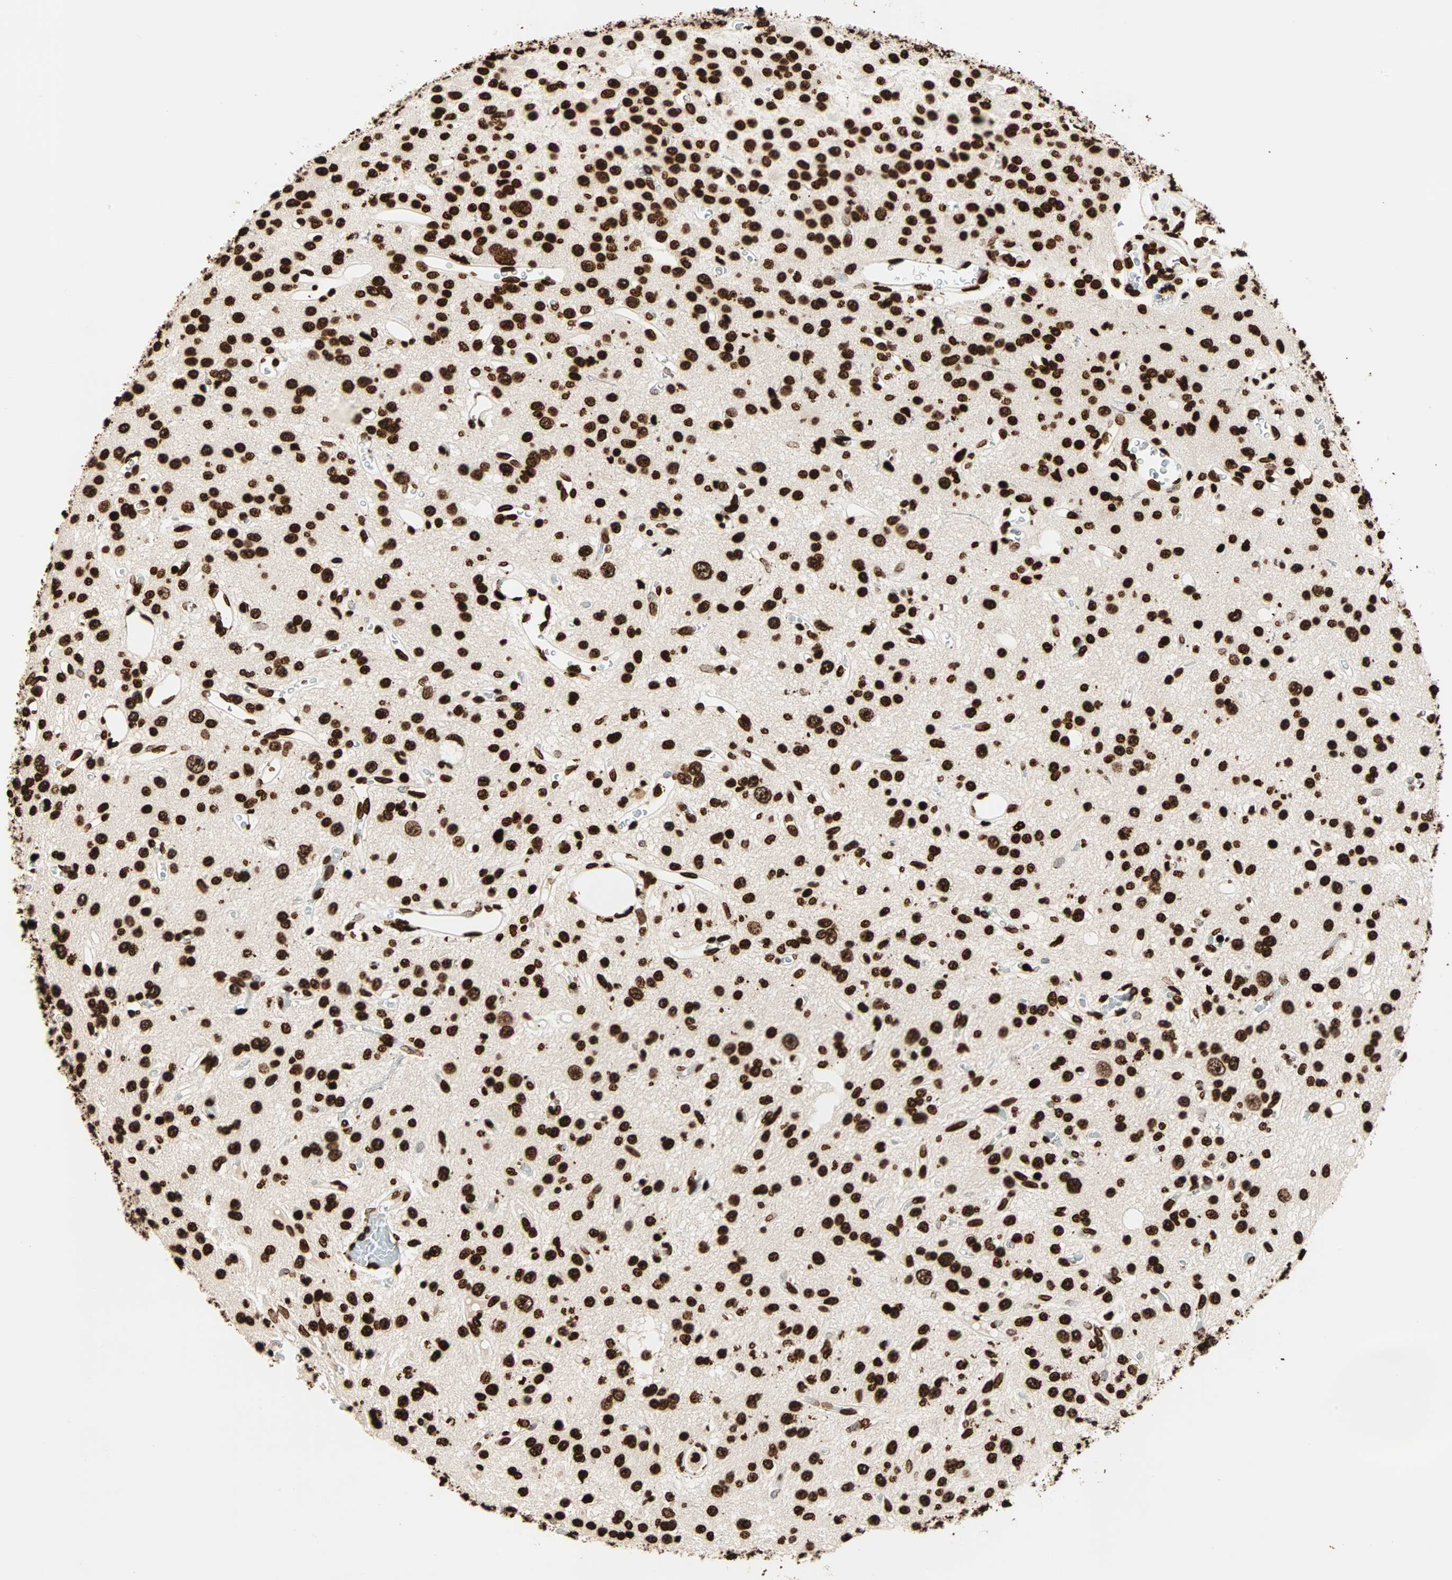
{"staining": {"intensity": "strong", "quantity": ">75%", "location": "nuclear"}, "tissue": "glioma", "cell_type": "Tumor cells", "image_type": "cancer", "snomed": [{"axis": "morphology", "description": "Glioma, malignant, Low grade"}, {"axis": "topography", "description": "Brain"}], "caption": "IHC (DAB (3,3'-diaminobenzidine)) staining of malignant low-grade glioma displays strong nuclear protein staining in about >75% of tumor cells.", "gene": "GLI2", "patient": {"sex": "male", "age": 38}}